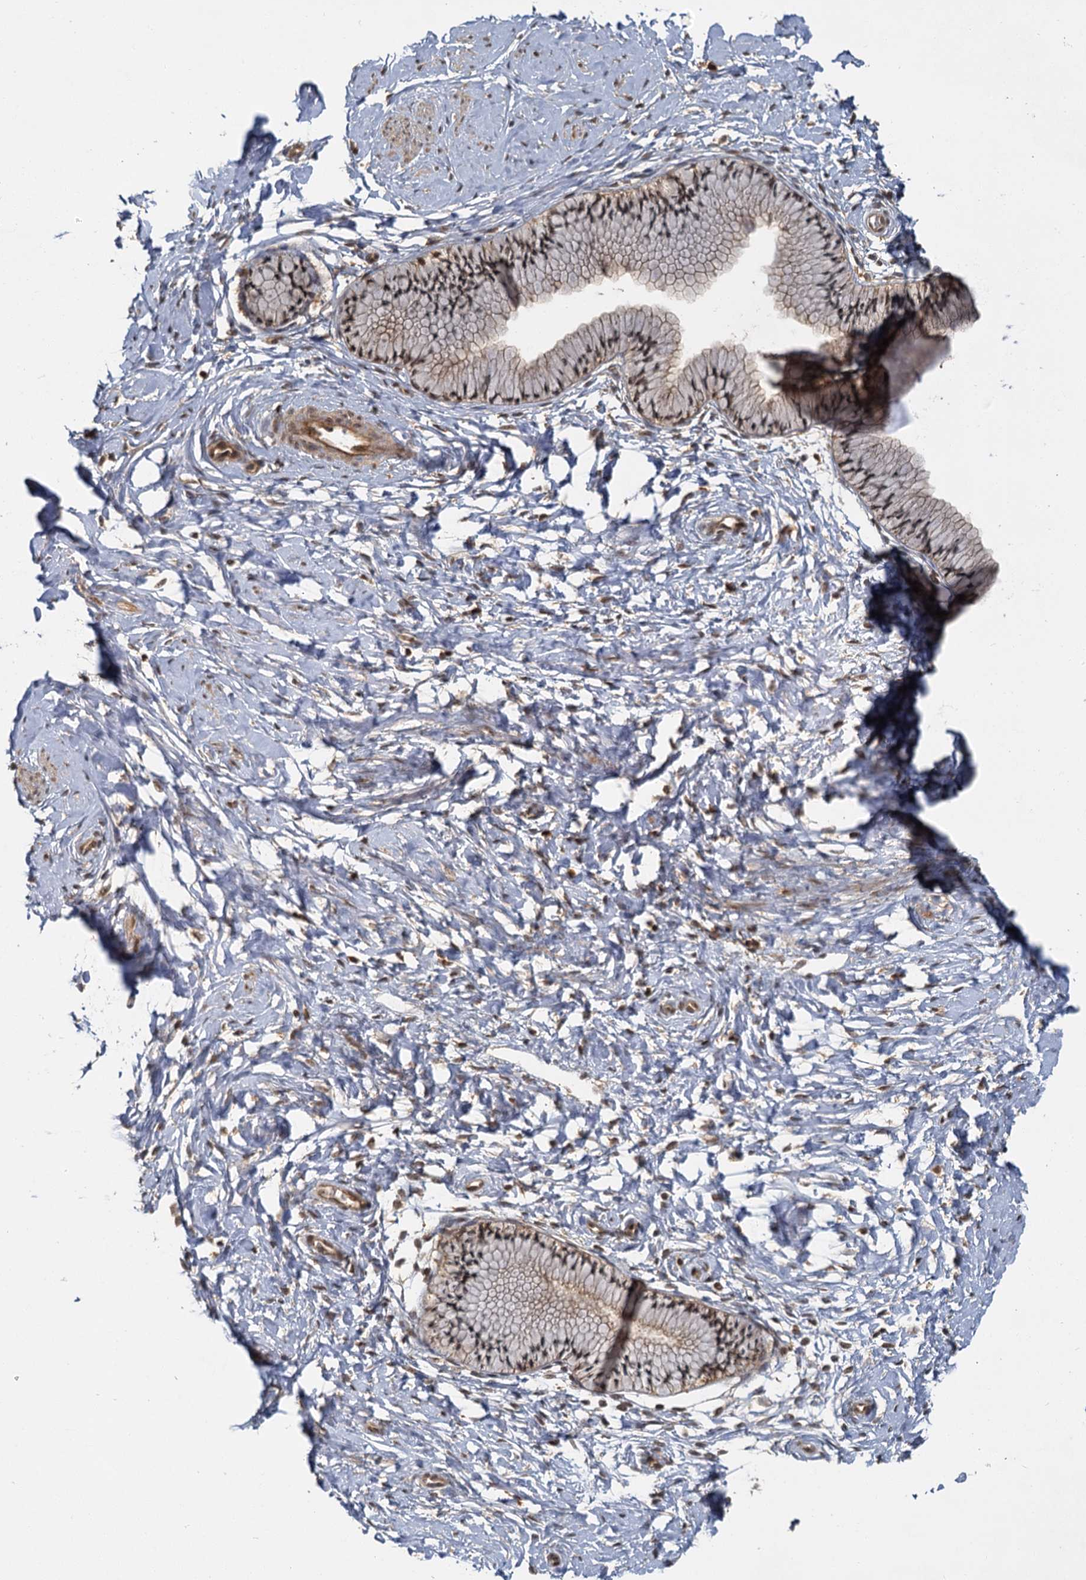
{"staining": {"intensity": "moderate", "quantity": ">75%", "location": "cytoplasmic/membranous,nuclear"}, "tissue": "cervix", "cell_type": "Glandular cells", "image_type": "normal", "snomed": [{"axis": "morphology", "description": "Normal tissue, NOS"}, {"axis": "topography", "description": "Cervix"}], "caption": "Immunohistochemical staining of benign human cervix exhibits moderate cytoplasmic/membranous,nuclear protein expression in about >75% of glandular cells. (DAB IHC, brown staining for protein, blue staining for nuclei).", "gene": "ZNF549", "patient": {"sex": "female", "age": 33}}